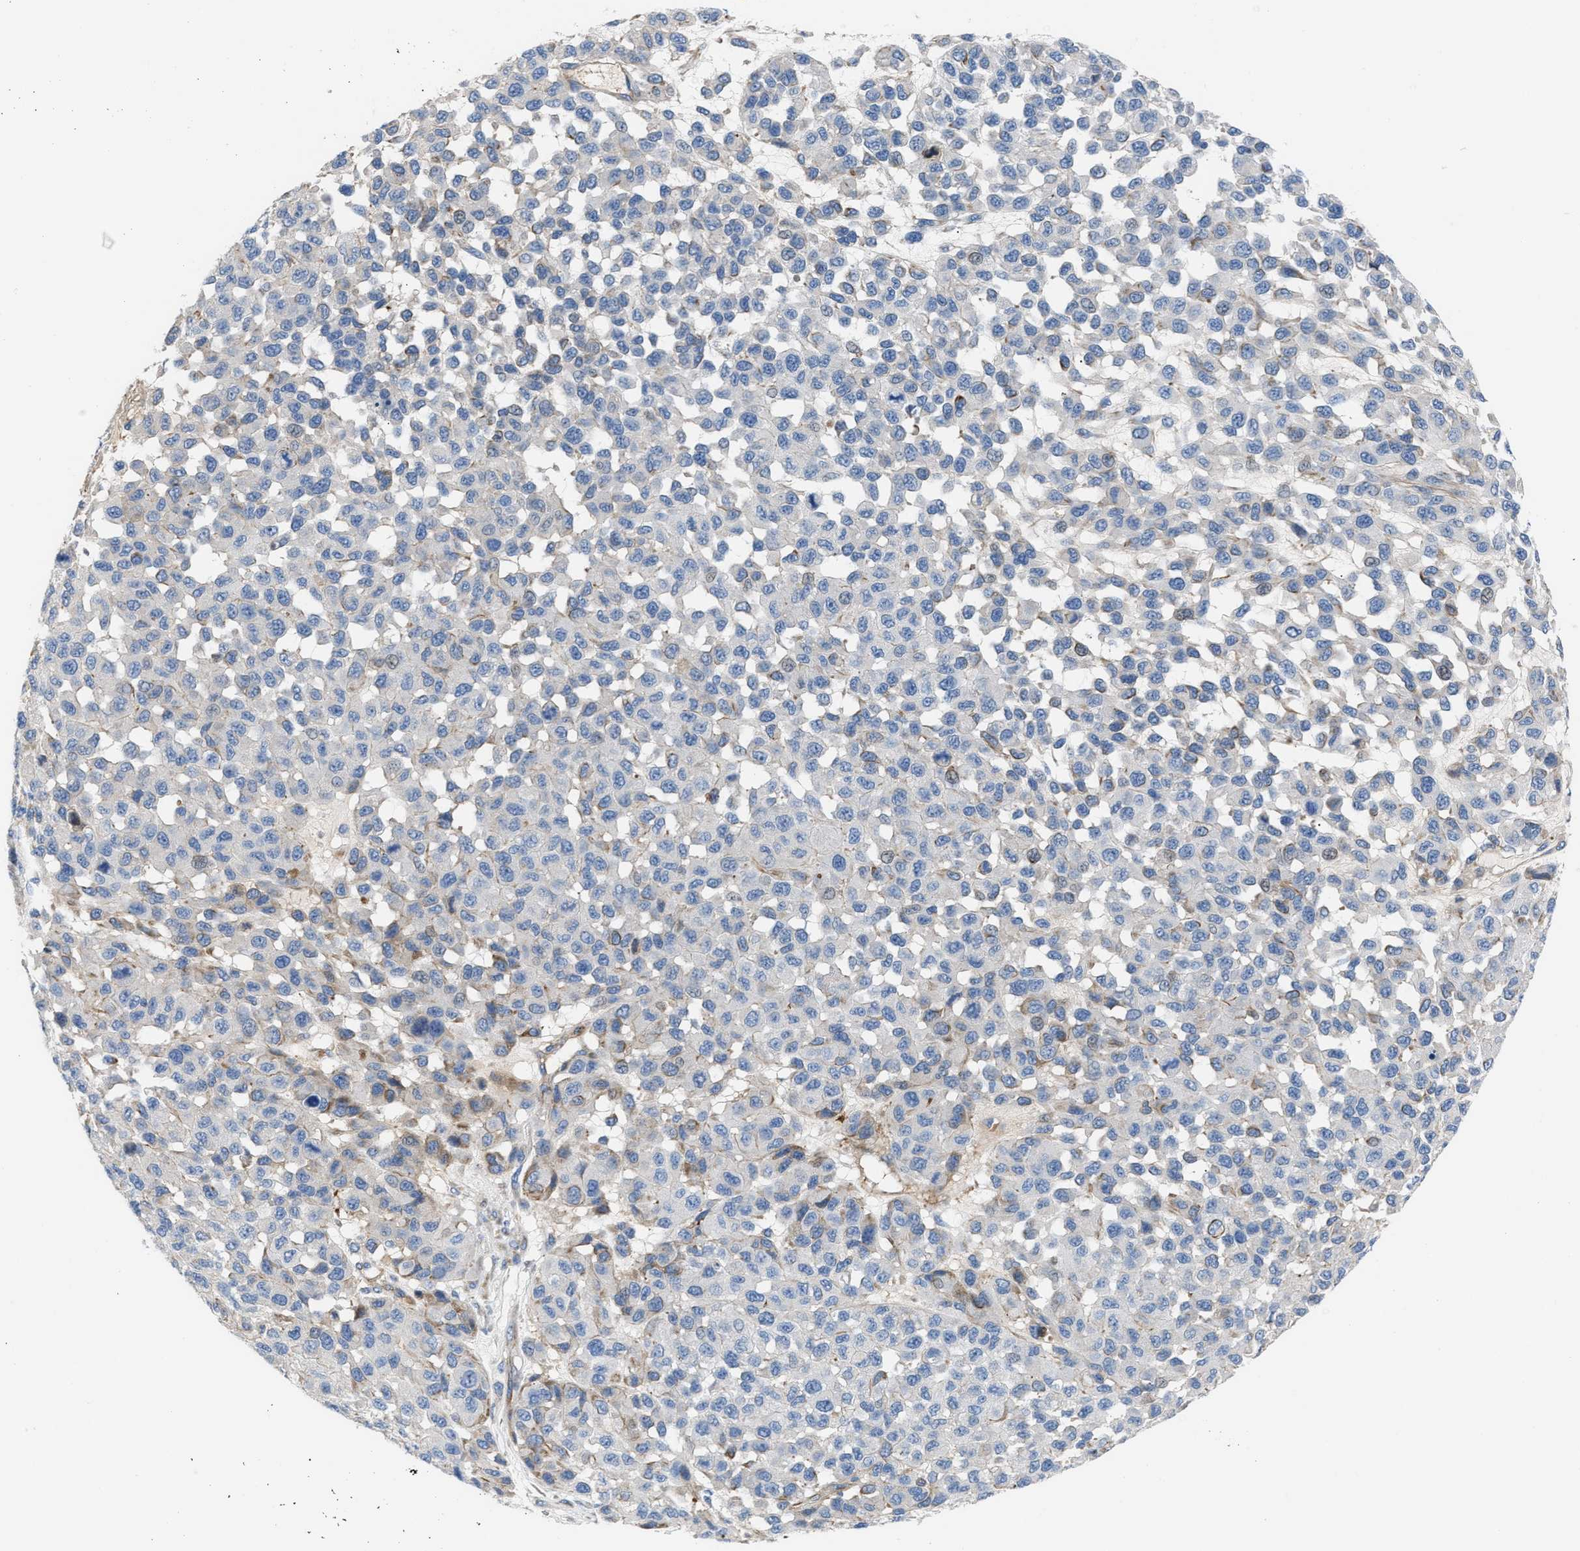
{"staining": {"intensity": "negative", "quantity": "none", "location": "none"}, "tissue": "melanoma", "cell_type": "Tumor cells", "image_type": "cancer", "snomed": [{"axis": "morphology", "description": "Malignant melanoma, NOS"}, {"axis": "topography", "description": "Skin"}], "caption": "The histopathology image reveals no staining of tumor cells in melanoma.", "gene": "TFPI", "patient": {"sex": "male", "age": 62}}